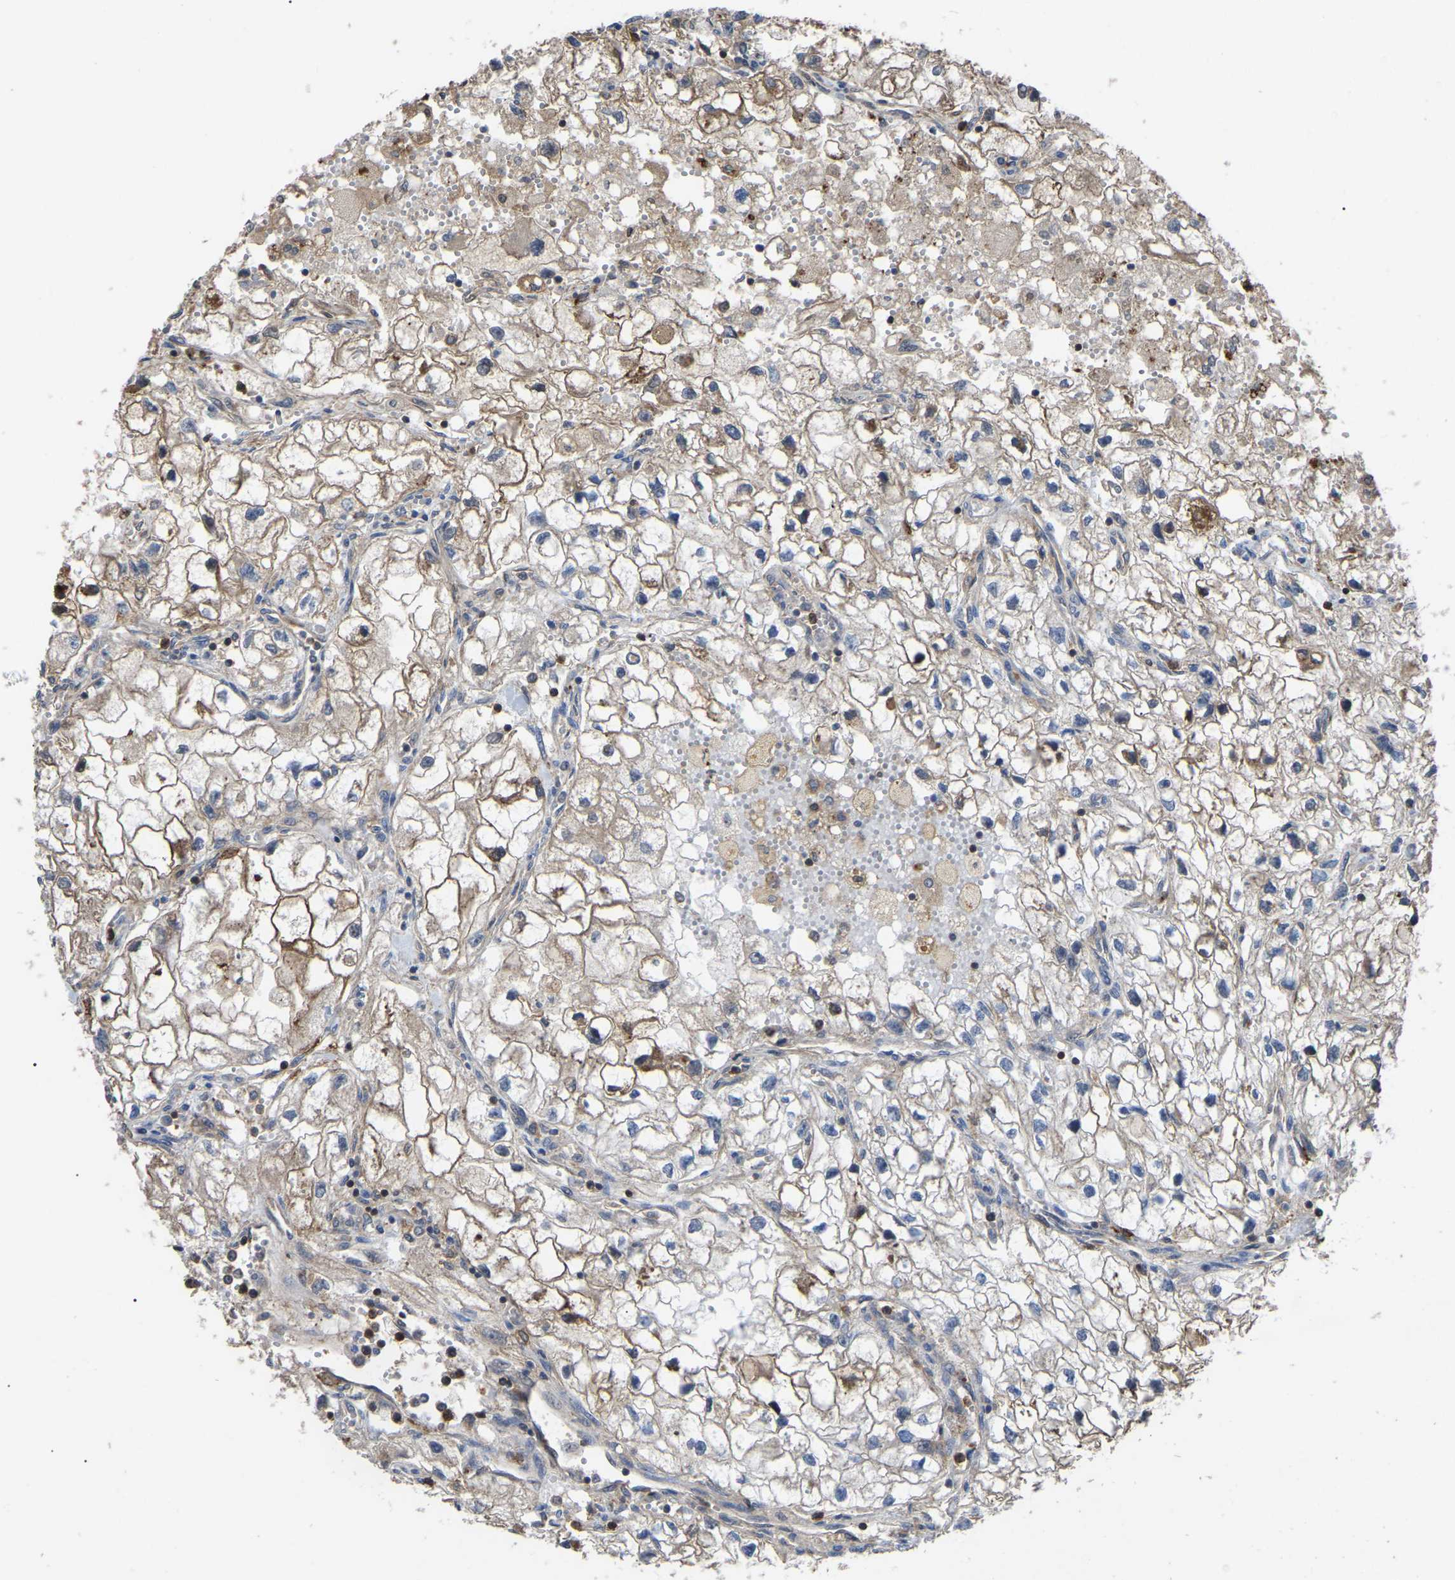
{"staining": {"intensity": "moderate", "quantity": "25%-75%", "location": "cytoplasmic/membranous"}, "tissue": "renal cancer", "cell_type": "Tumor cells", "image_type": "cancer", "snomed": [{"axis": "morphology", "description": "Adenocarcinoma, NOS"}, {"axis": "topography", "description": "Kidney"}], "caption": "Immunohistochemical staining of renal cancer reveals medium levels of moderate cytoplasmic/membranous expression in approximately 25%-75% of tumor cells.", "gene": "CIT", "patient": {"sex": "female", "age": 70}}